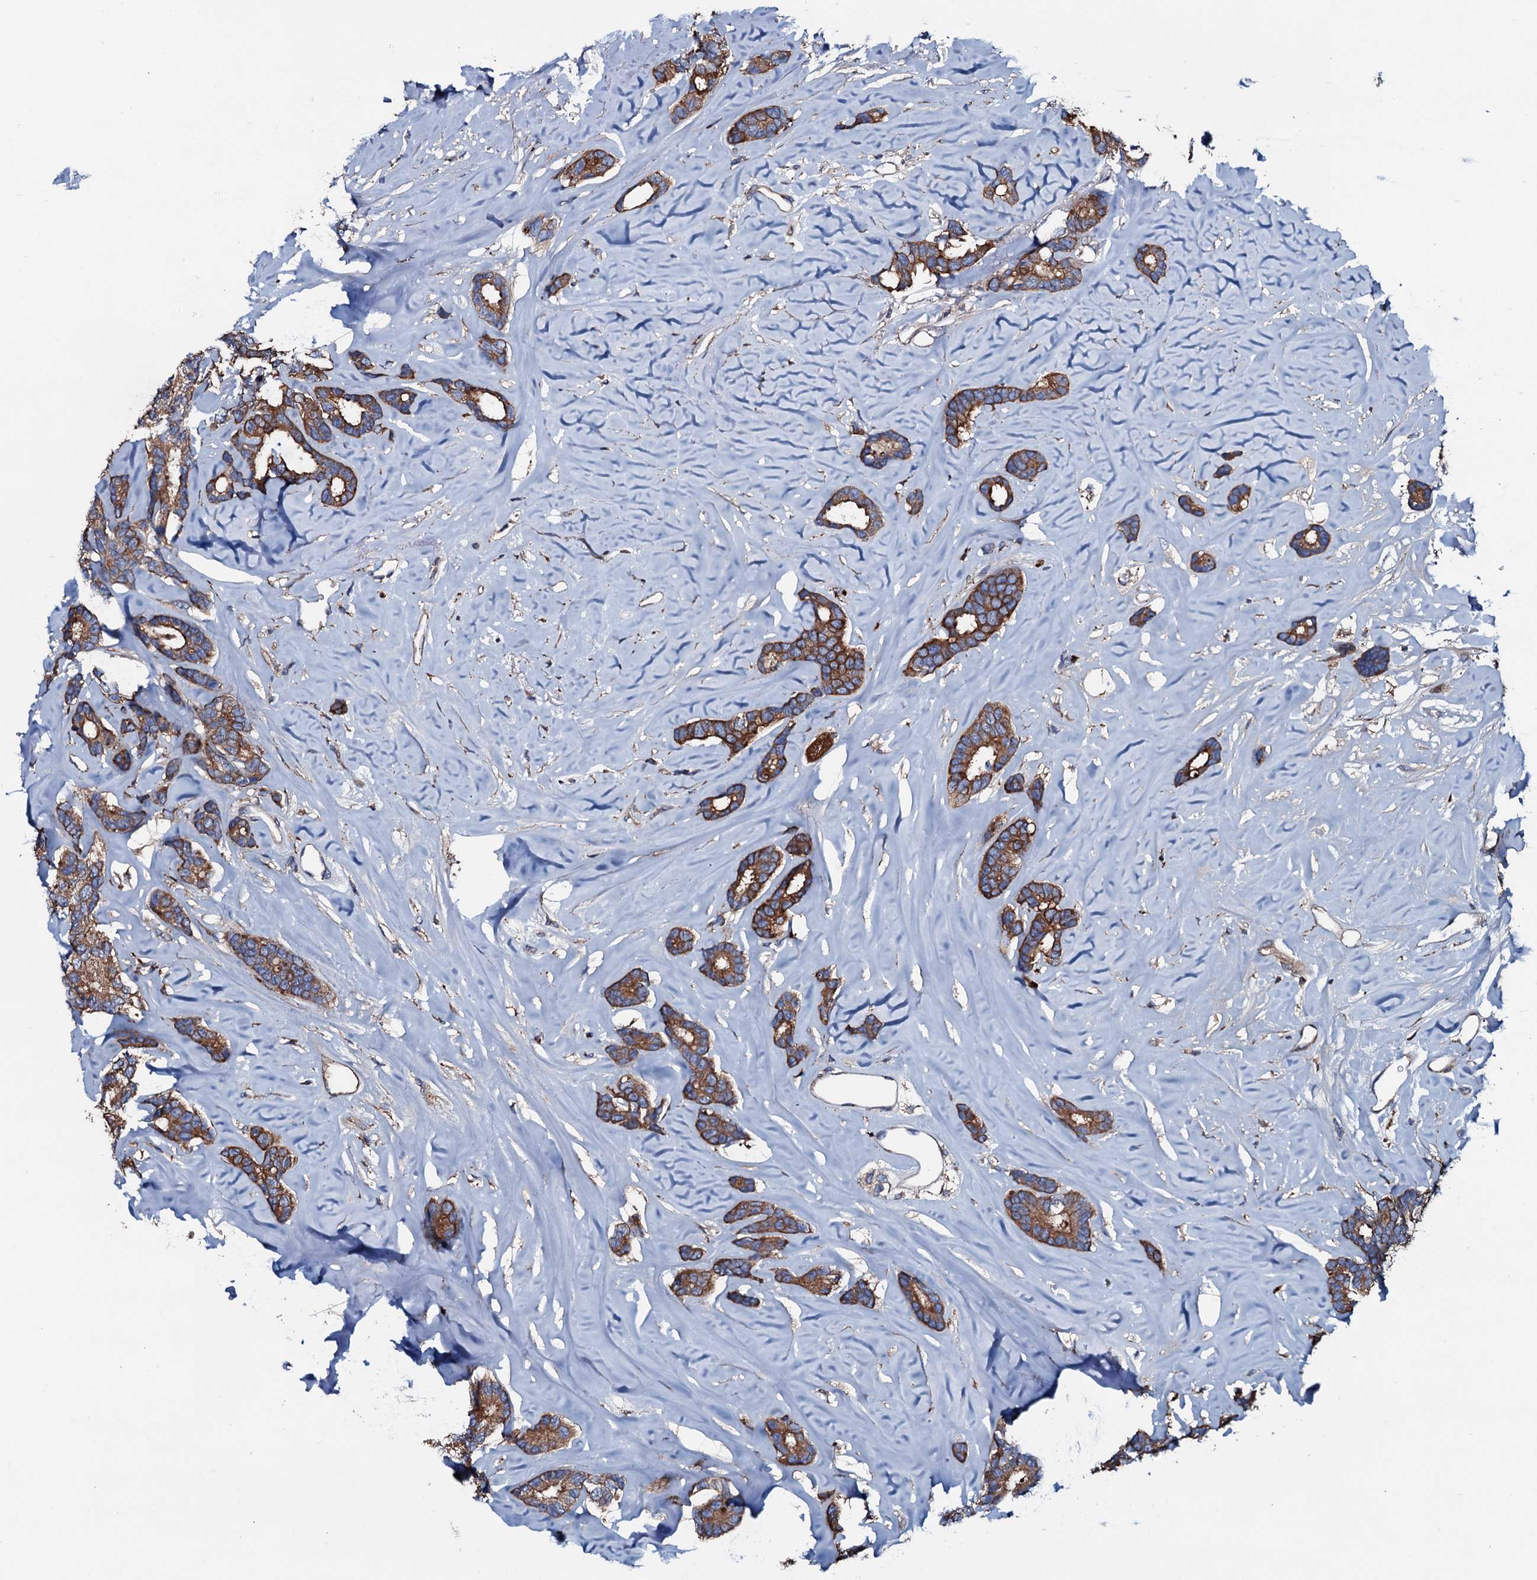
{"staining": {"intensity": "strong", "quantity": ">75%", "location": "cytoplasmic/membranous"}, "tissue": "breast cancer", "cell_type": "Tumor cells", "image_type": "cancer", "snomed": [{"axis": "morphology", "description": "Duct carcinoma"}, {"axis": "topography", "description": "Breast"}], "caption": "Human breast cancer stained for a protein (brown) exhibits strong cytoplasmic/membranous positive positivity in about >75% of tumor cells.", "gene": "NEK1", "patient": {"sex": "female", "age": 87}}